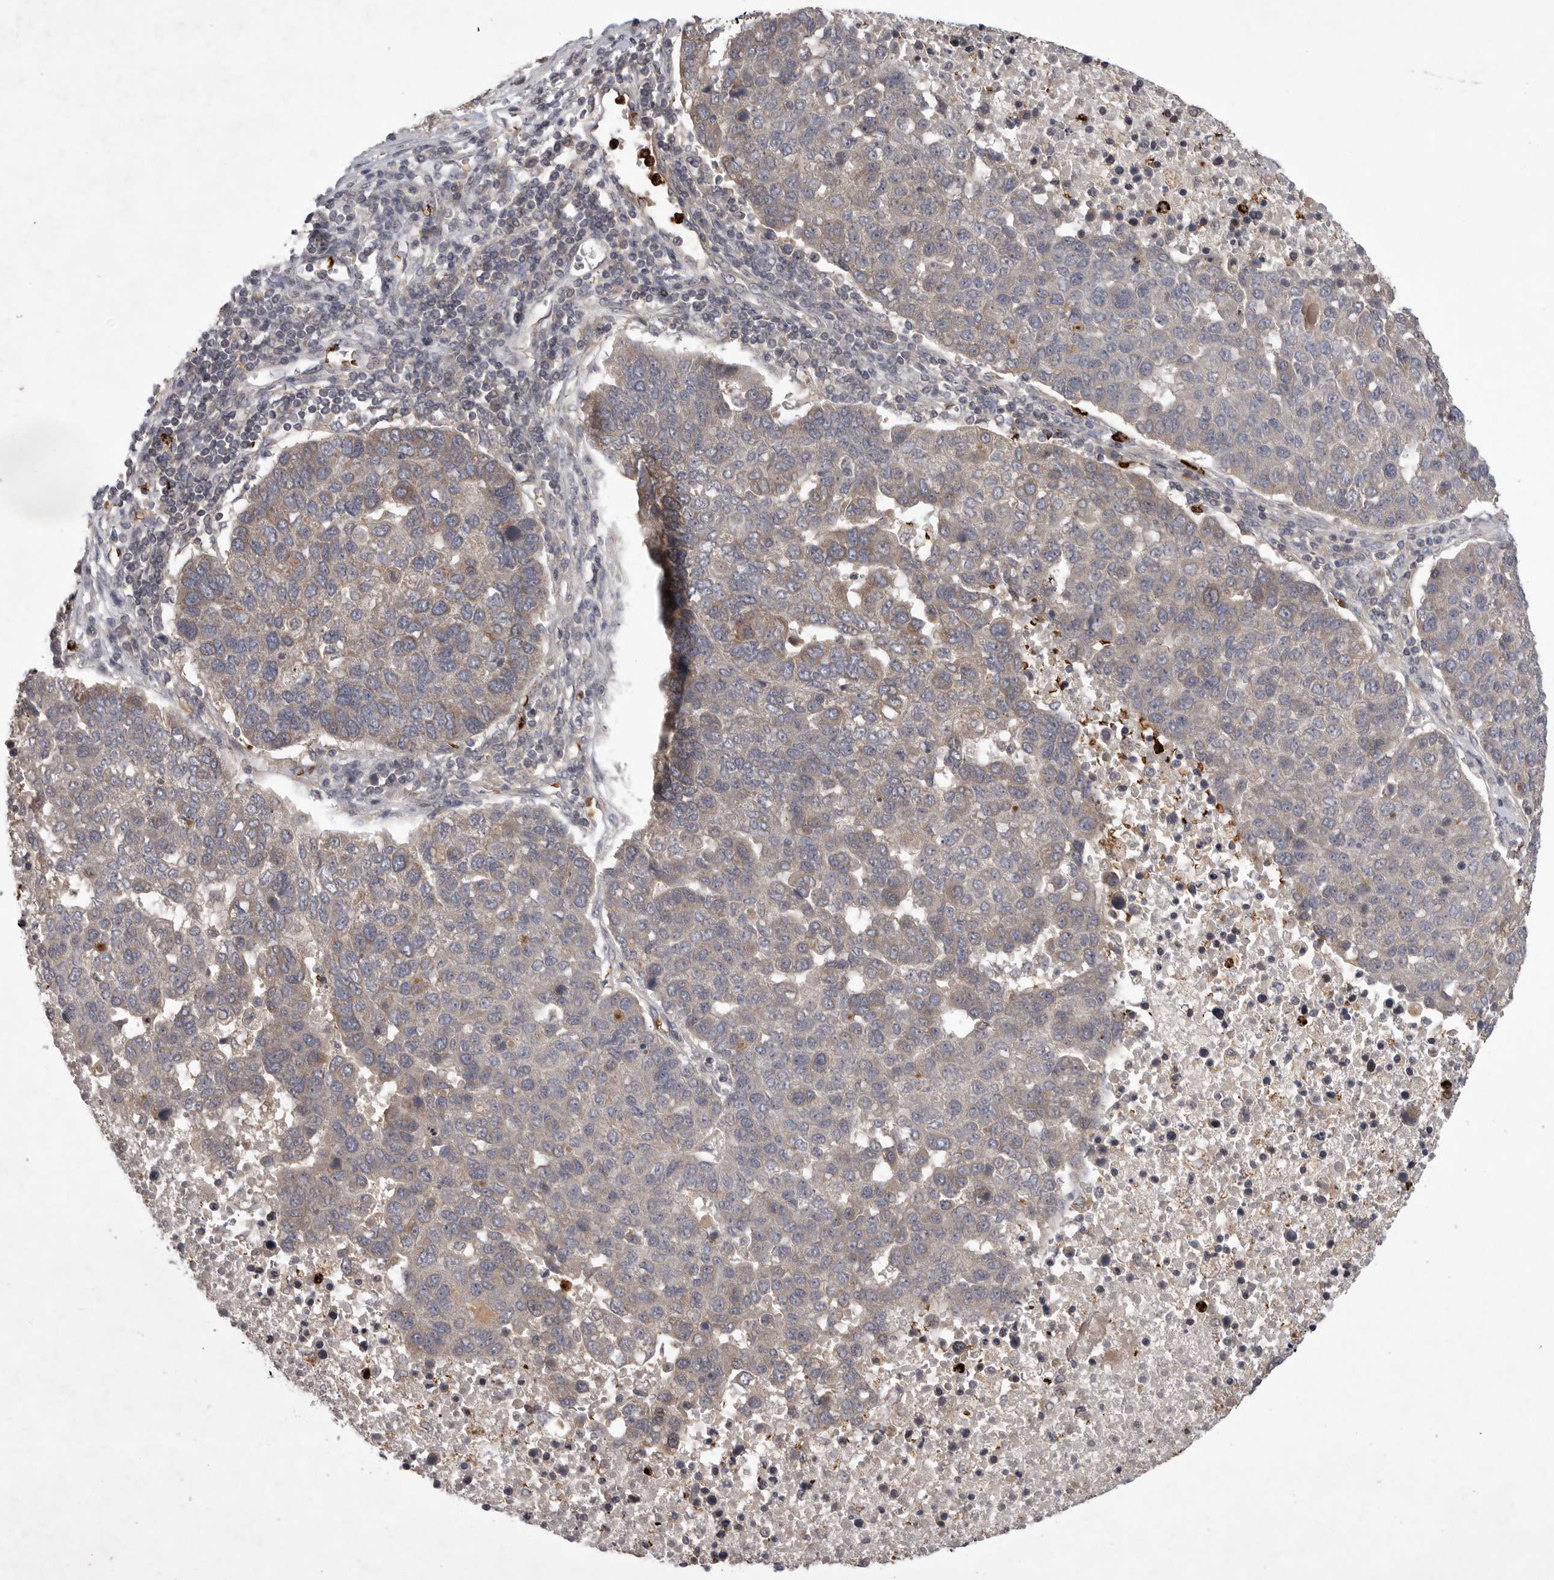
{"staining": {"intensity": "weak", "quantity": "<25%", "location": "cytoplasmic/membranous"}, "tissue": "pancreatic cancer", "cell_type": "Tumor cells", "image_type": "cancer", "snomed": [{"axis": "morphology", "description": "Adenocarcinoma, NOS"}, {"axis": "topography", "description": "Pancreas"}], "caption": "This is a photomicrograph of IHC staining of pancreatic cancer (adenocarcinoma), which shows no staining in tumor cells.", "gene": "UBE3D", "patient": {"sex": "female", "age": 61}}